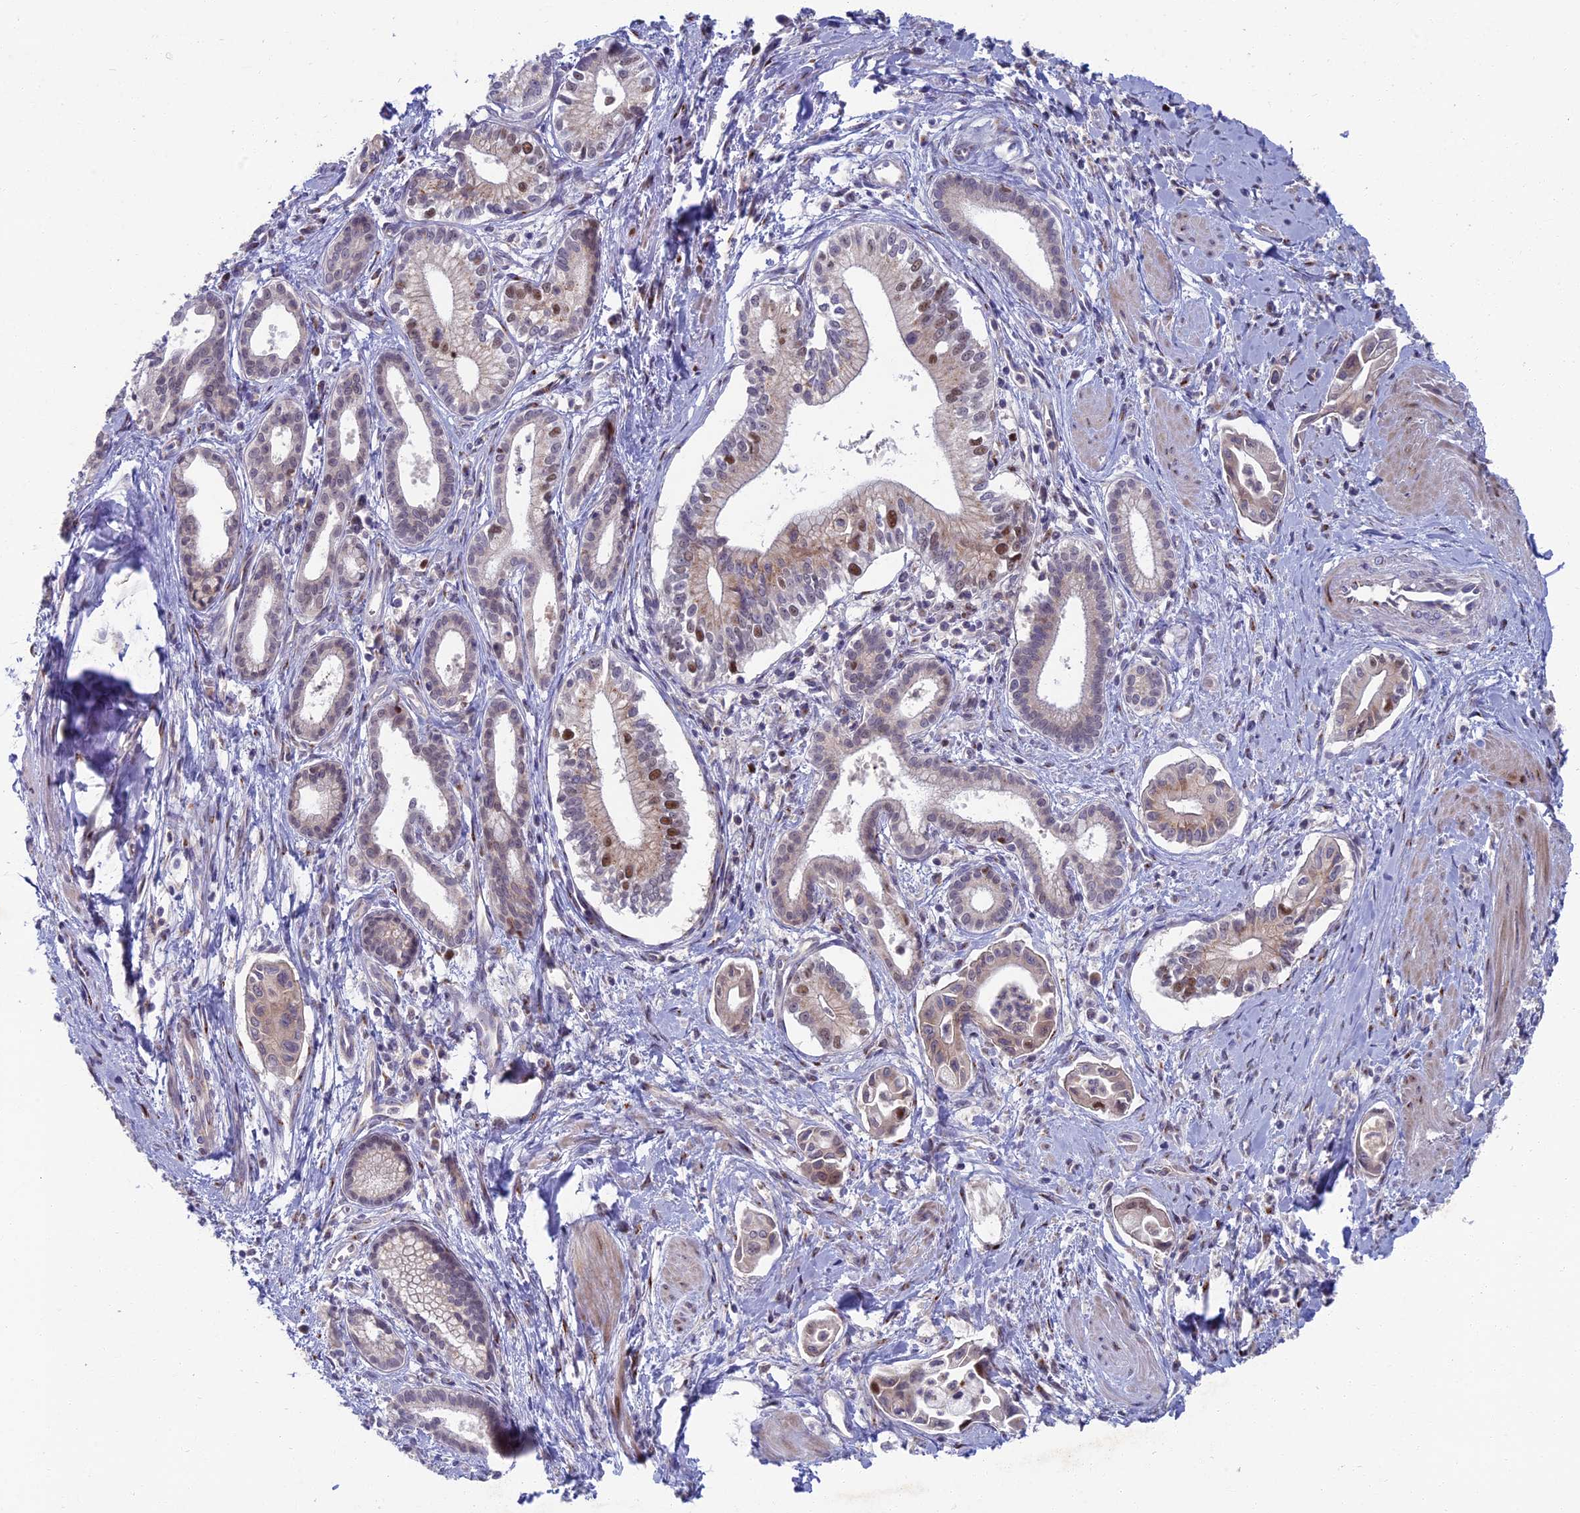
{"staining": {"intensity": "moderate", "quantity": "<25%", "location": "nuclear"}, "tissue": "pancreatic cancer", "cell_type": "Tumor cells", "image_type": "cancer", "snomed": [{"axis": "morphology", "description": "Adenocarcinoma, NOS"}, {"axis": "topography", "description": "Pancreas"}], "caption": "A low amount of moderate nuclear expression is seen in about <25% of tumor cells in pancreatic adenocarcinoma tissue. (brown staining indicates protein expression, while blue staining denotes nuclei).", "gene": "LIG1", "patient": {"sex": "male", "age": 78}}